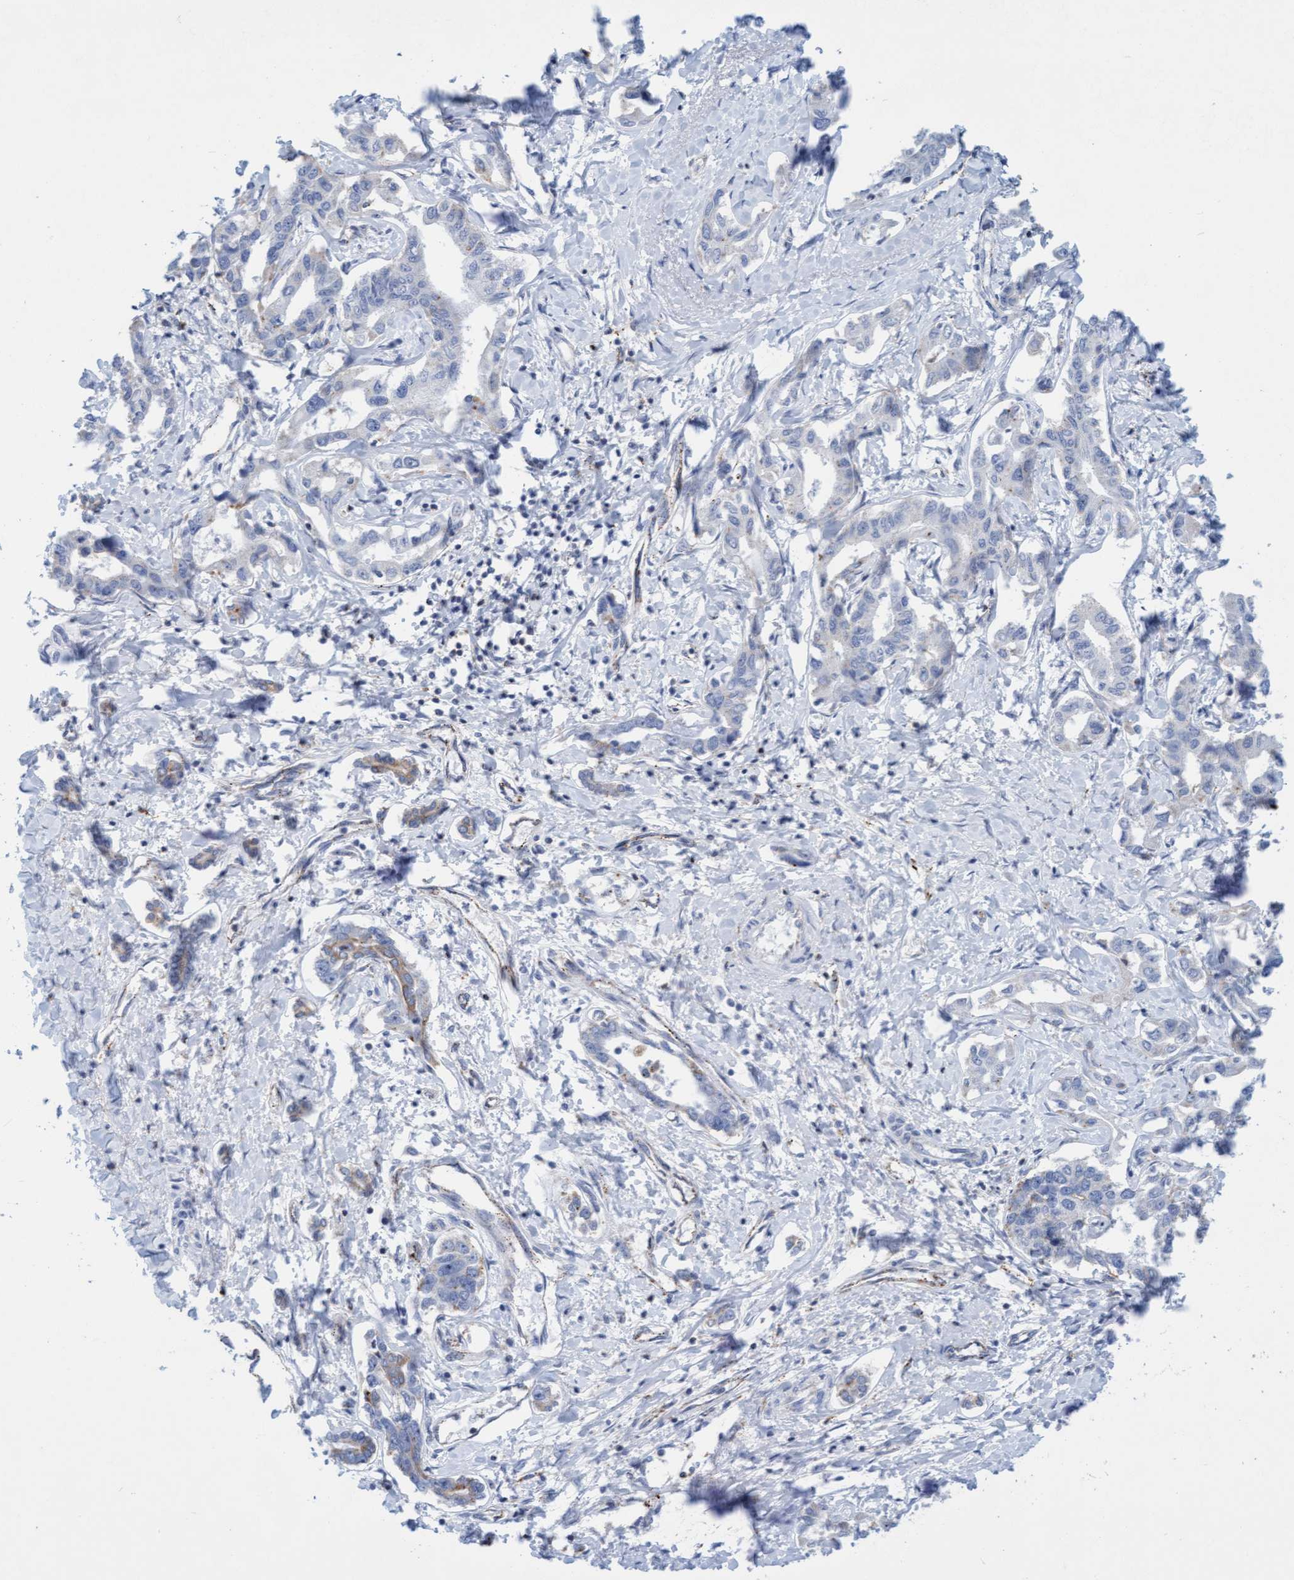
{"staining": {"intensity": "negative", "quantity": "none", "location": "none"}, "tissue": "liver cancer", "cell_type": "Tumor cells", "image_type": "cancer", "snomed": [{"axis": "morphology", "description": "Cholangiocarcinoma"}, {"axis": "topography", "description": "Liver"}], "caption": "IHC of cholangiocarcinoma (liver) exhibits no expression in tumor cells.", "gene": "SGSH", "patient": {"sex": "male", "age": 59}}